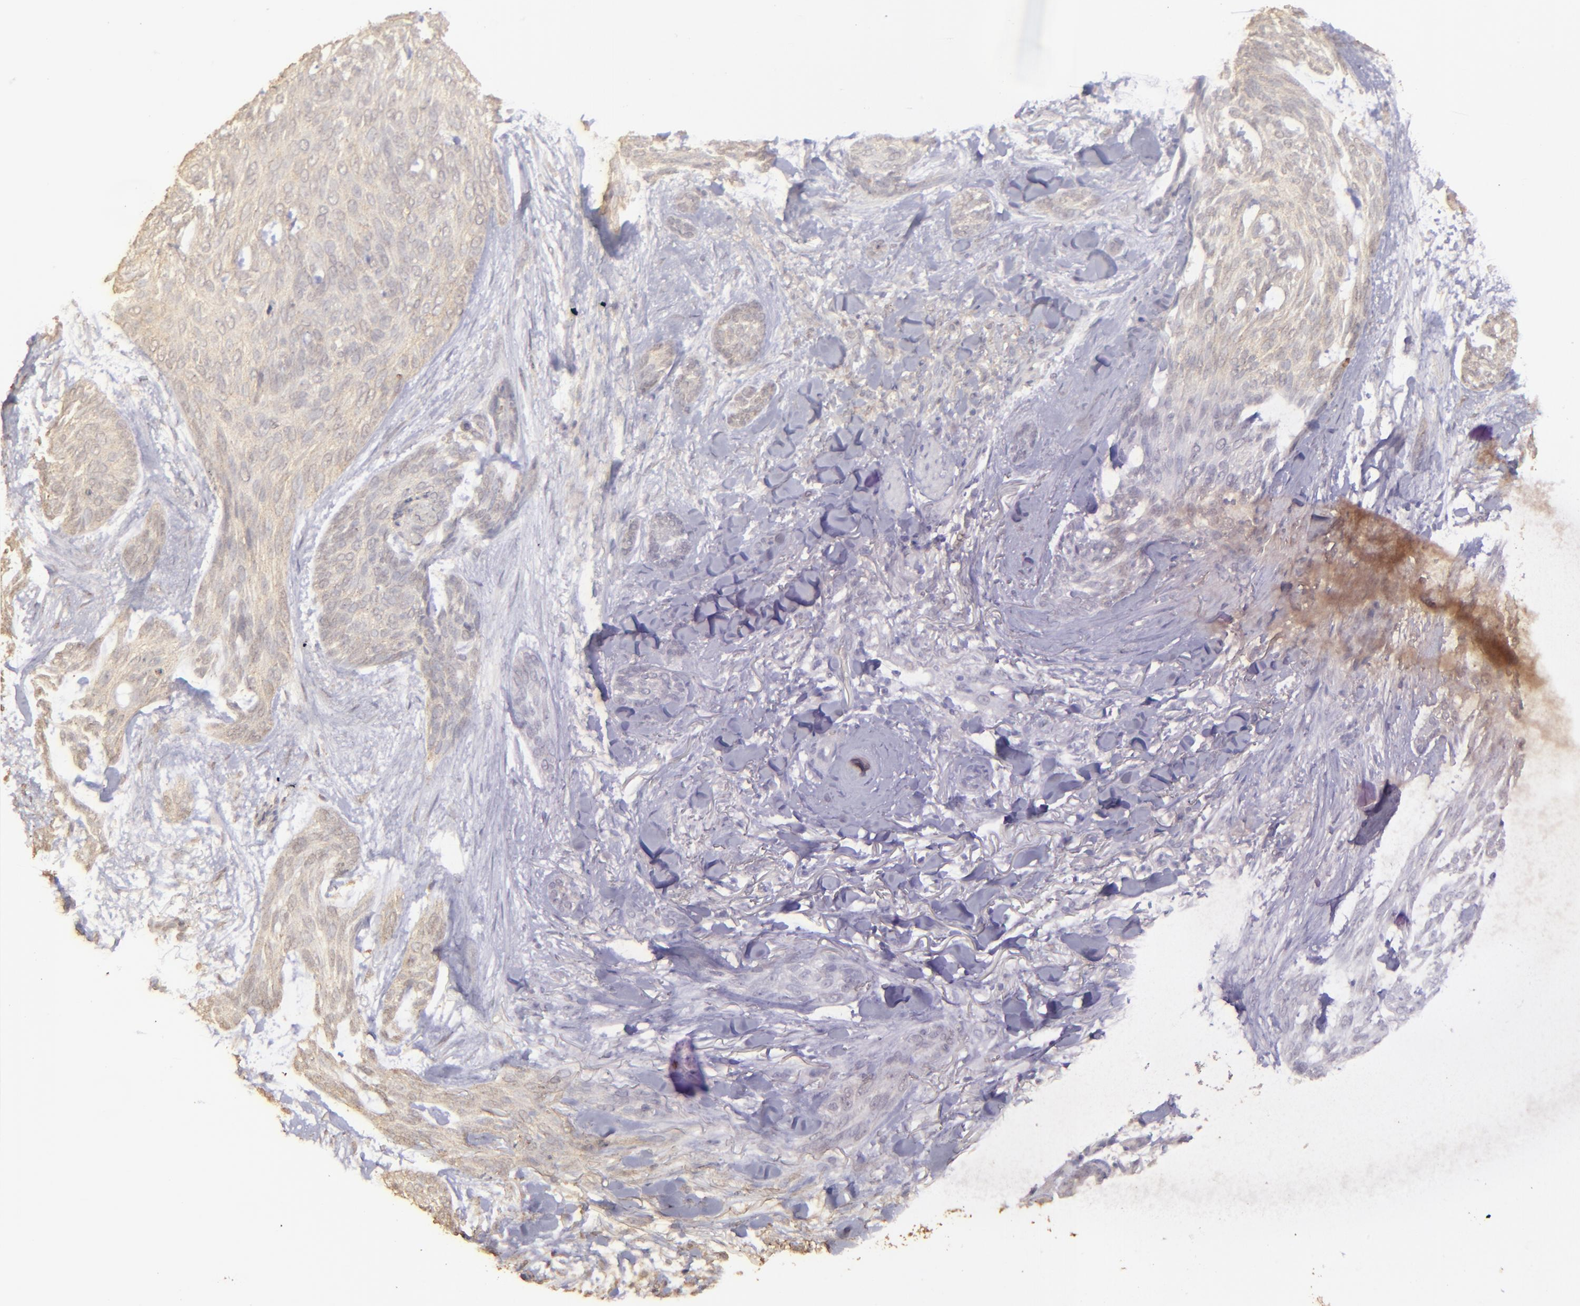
{"staining": {"intensity": "weak", "quantity": ">75%", "location": "cytoplasmic/membranous"}, "tissue": "skin cancer", "cell_type": "Tumor cells", "image_type": "cancer", "snomed": [{"axis": "morphology", "description": "Normal tissue, NOS"}, {"axis": "morphology", "description": "Basal cell carcinoma"}, {"axis": "topography", "description": "Skin"}], "caption": "Weak cytoplasmic/membranous positivity for a protein is seen in about >75% of tumor cells of basal cell carcinoma (skin) using immunohistochemistry (IHC).", "gene": "FAT1", "patient": {"sex": "female", "age": 71}}